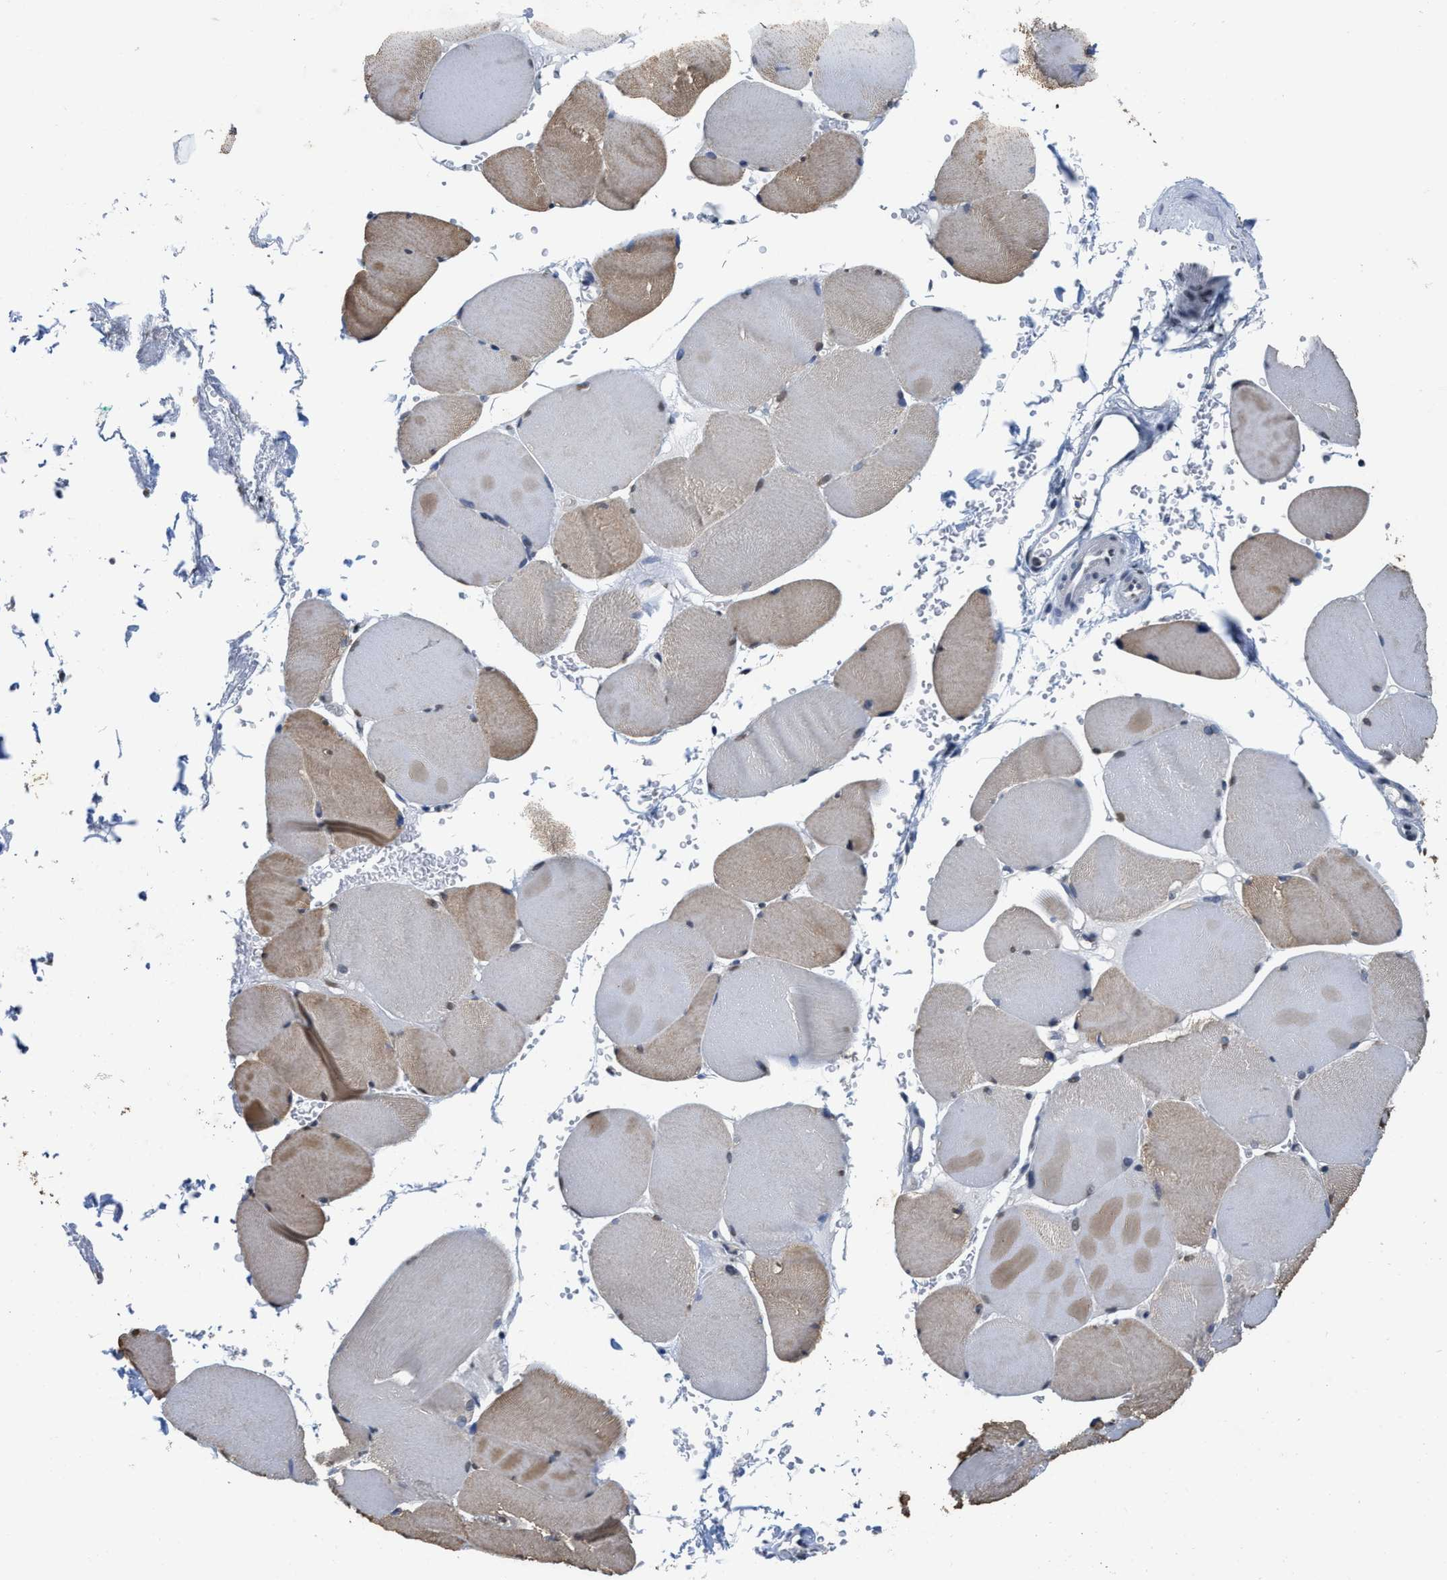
{"staining": {"intensity": "weak", "quantity": "<25%", "location": "cytoplasmic/membranous"}, "tissue": "skeletal muscle", "cell_type": "Myocytes", "image_type": "normal", "snomed": [{"axis": "morphology", "description": "Normal tissue, NOS"}, {"axis": "topography", "description": "Skin"}, {"axis": "topography", "description": "Skeletal muscle"}], "caption": "DAB (3,3'-diaminobenzidine) immunohistochemical staining of unremarkable skeletal muscle shows no significant positivity in myocytes.", "gene": "SUPT16H", "patient": {"sex": "male", "age": 83}}